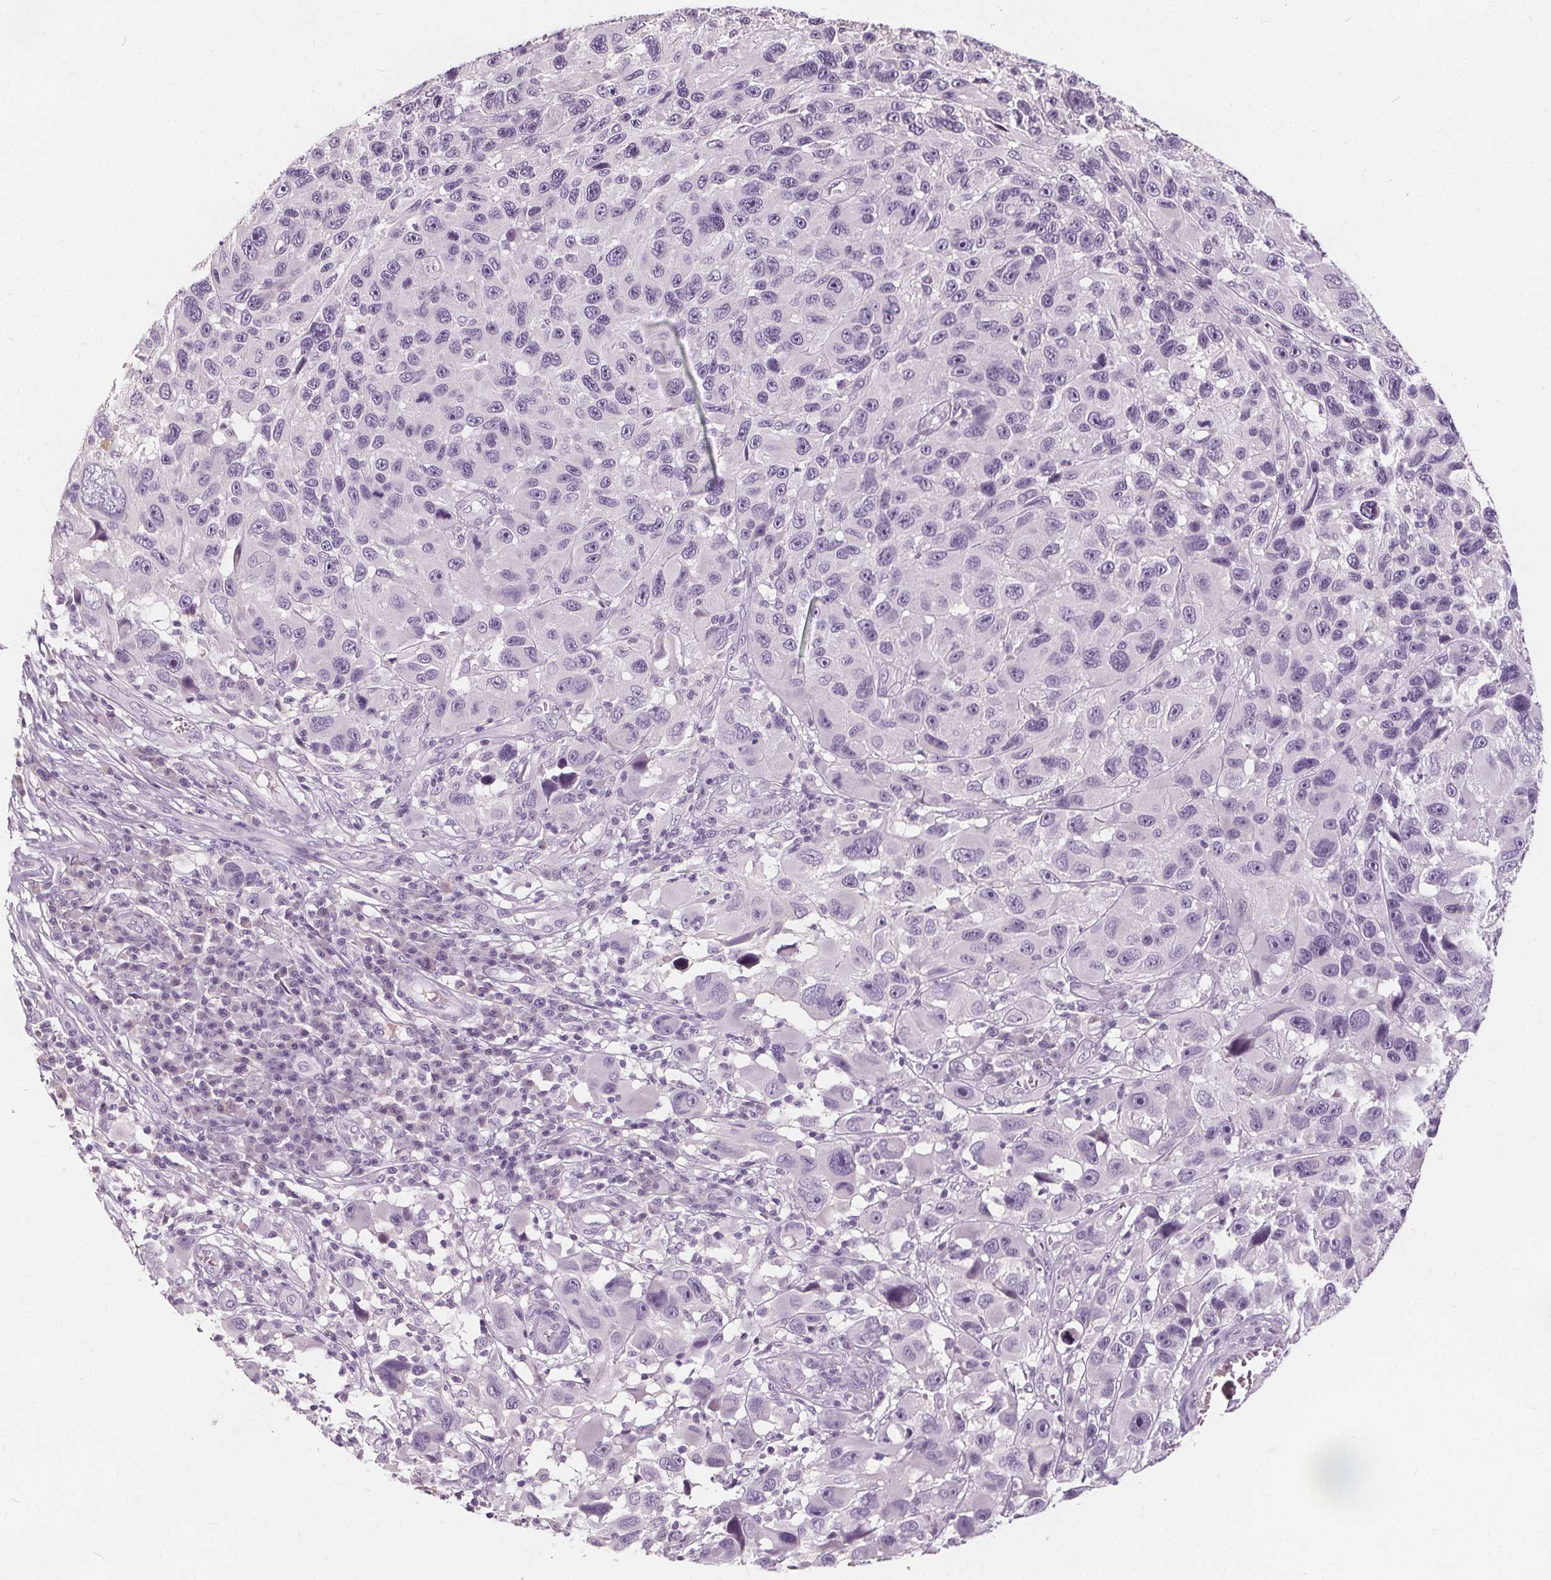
{"staining": {"intensity": "negative", "quantity": "none", "location": "none"}, "tissue": "melanoma", "cell_type": "Tumor cells", "image_type": "cancer", "snomed": [{"axis": "morphology", "description": "Malignant melanoma, NOS"}, {"axis": "topography", "description": "Skin"}], "caption": "A photomicrograph of melanoma stained for a protein demonstrates no brown staining in tumor cells.", "gene": "PLA2G2E", "patient": {"sex": "male", "age": 53}}